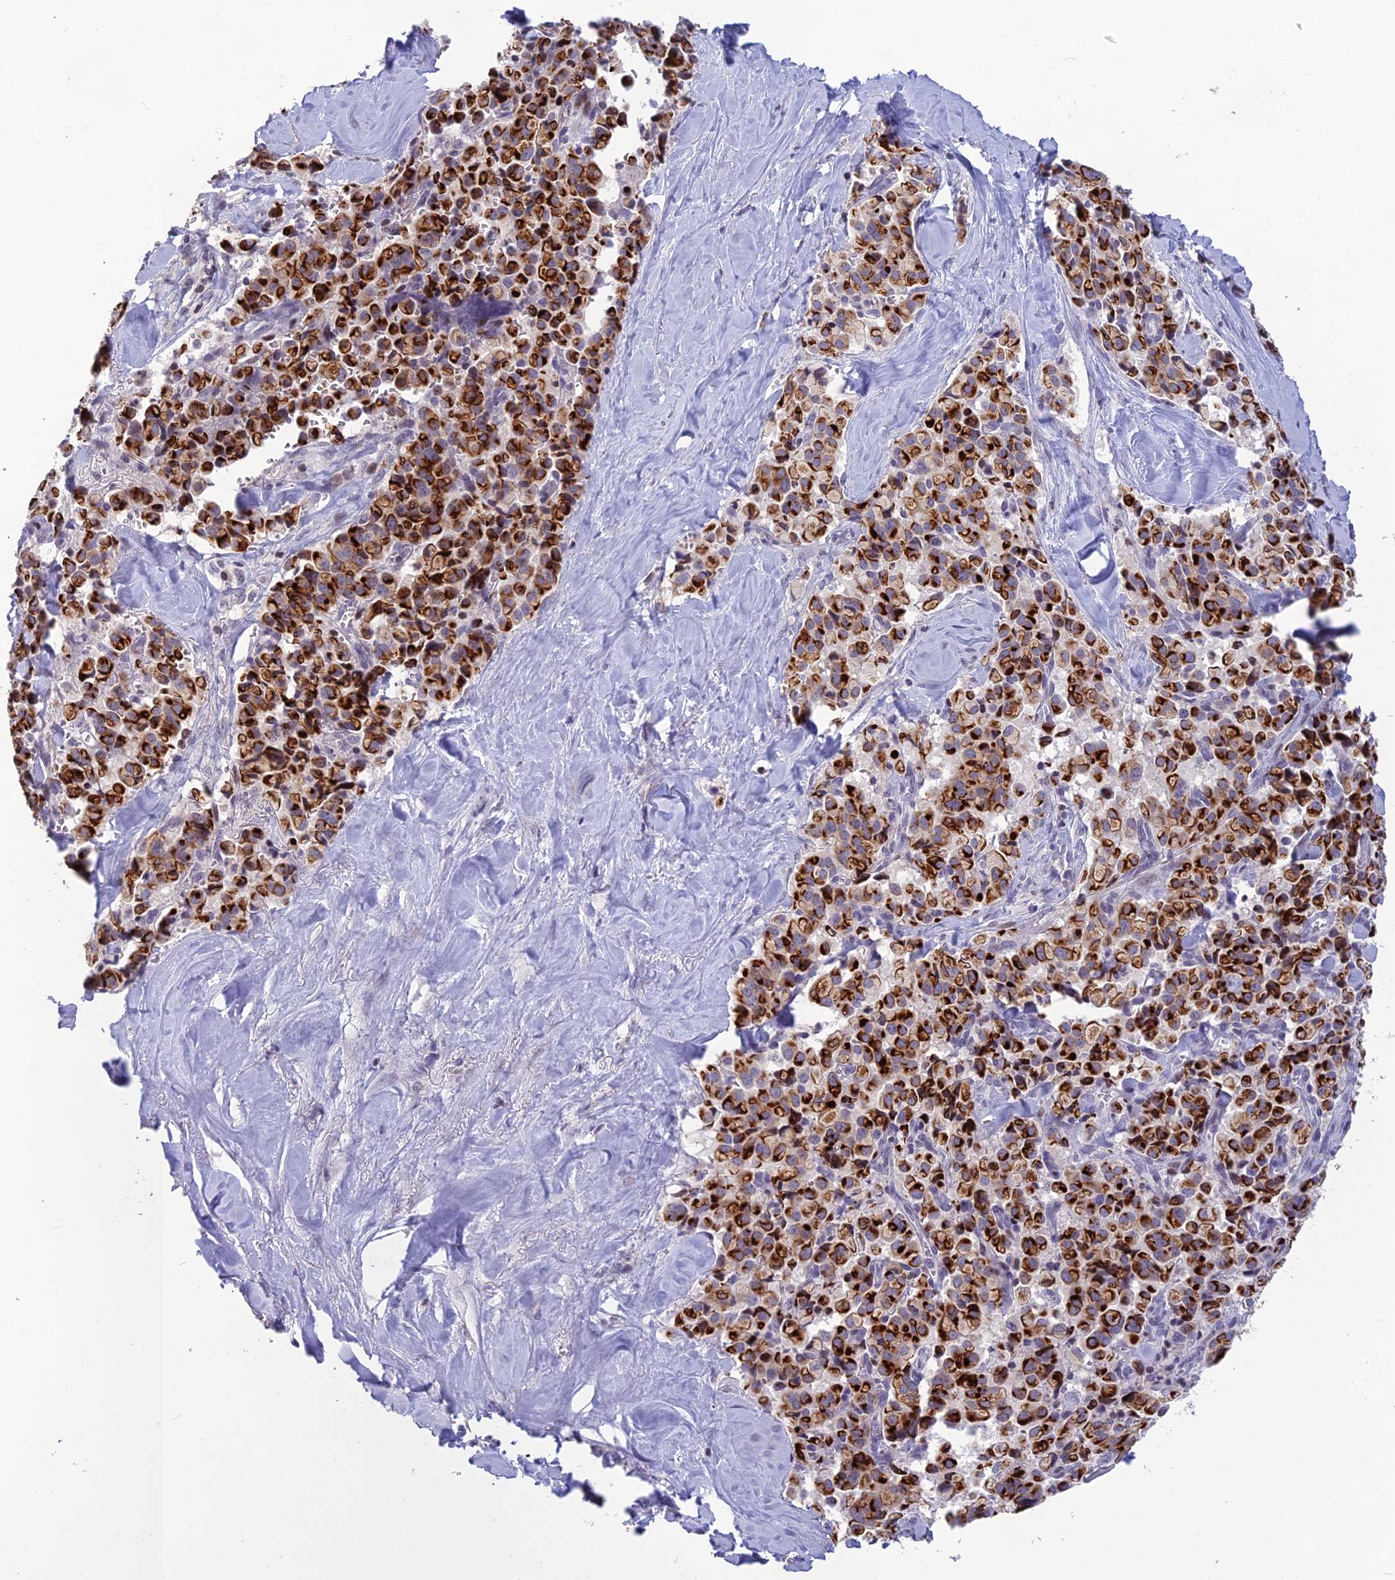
{"staining": {"intensity": "strong", "quantity": ">75%", "location": "cytoplasmic/membranous"}, "tissue": "pancreatic cancer", "cell_type": "Tumor cells", "image_type": "cancer", "snomed": [{"axis": "morphology", "description": "Adenocarcinoma, NOS"}, {"axis": "topography", "description": "Pancreas"}], "caption": "There is high levels of strong cytoplasmic/membranous staining in tumor cells of pancreatic cancer (adenocarcinoma), as demonstrated by immunohistochemical staining (brown color).", "gene": "TMEM134", "patient": {"sex": "male", "age": 65}}